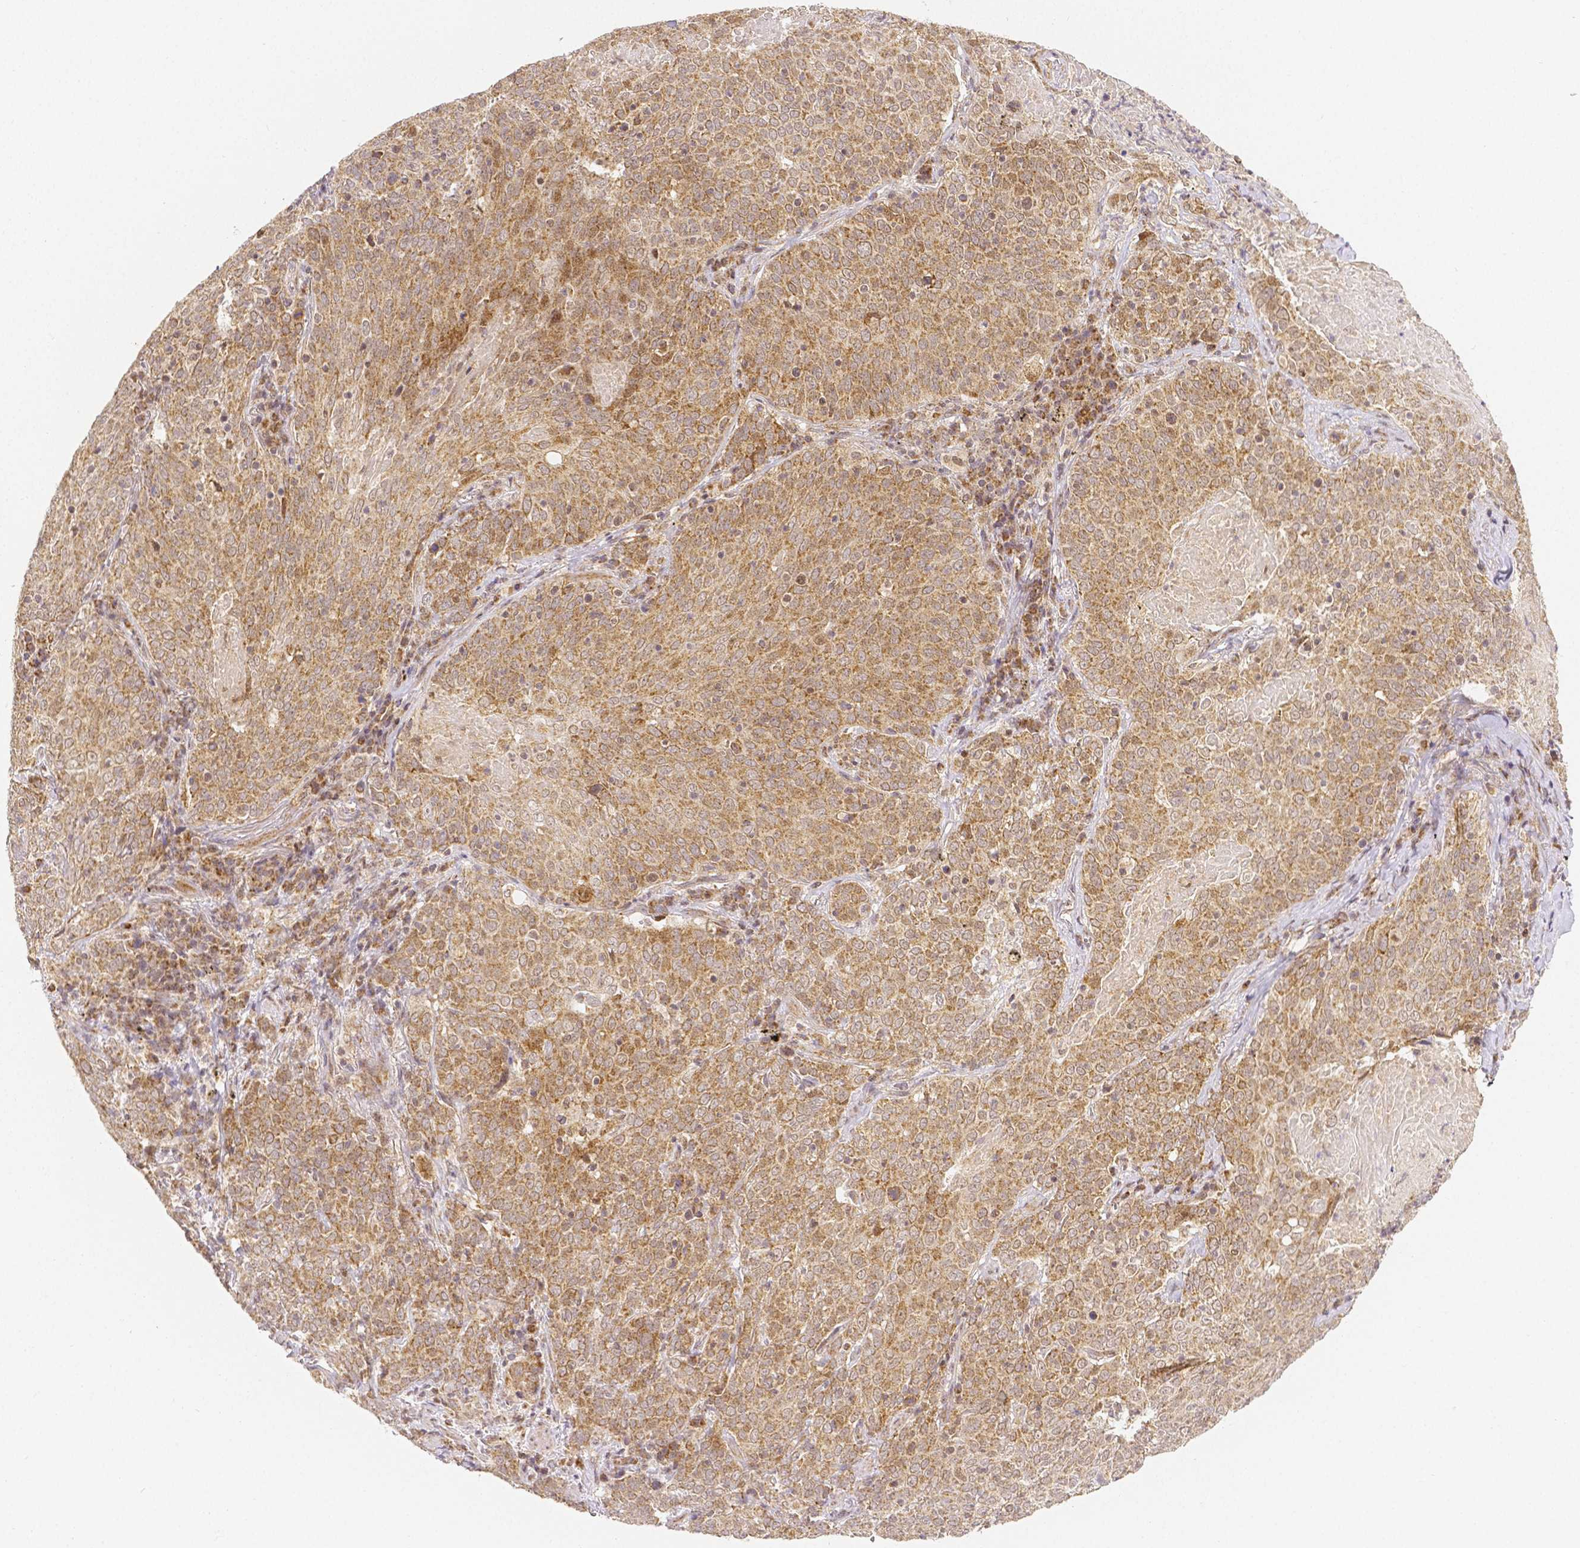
{"staining": {"intensity": "moderate", "quantity": ">75%", "location": "cytoplasmic/membranous,nuclear"}, "tissue": "lung cancer", "cell_type": "Tumor cells", "image_type": "cancer", "snomed": [{"axis": "morphology", "description": "Squamous cell carcinoma, NOS"}, {"axis": "topography", "description": "Lung"}], "caption": "Immunohistochemical staining of lung cancer reveals medium levels of moderate cytoplasmic/membranous and nuclear protein expression in about >75% of tumor cells.", "gene": "RHOT1", "patient": {"sex": "male", "age": 82}}